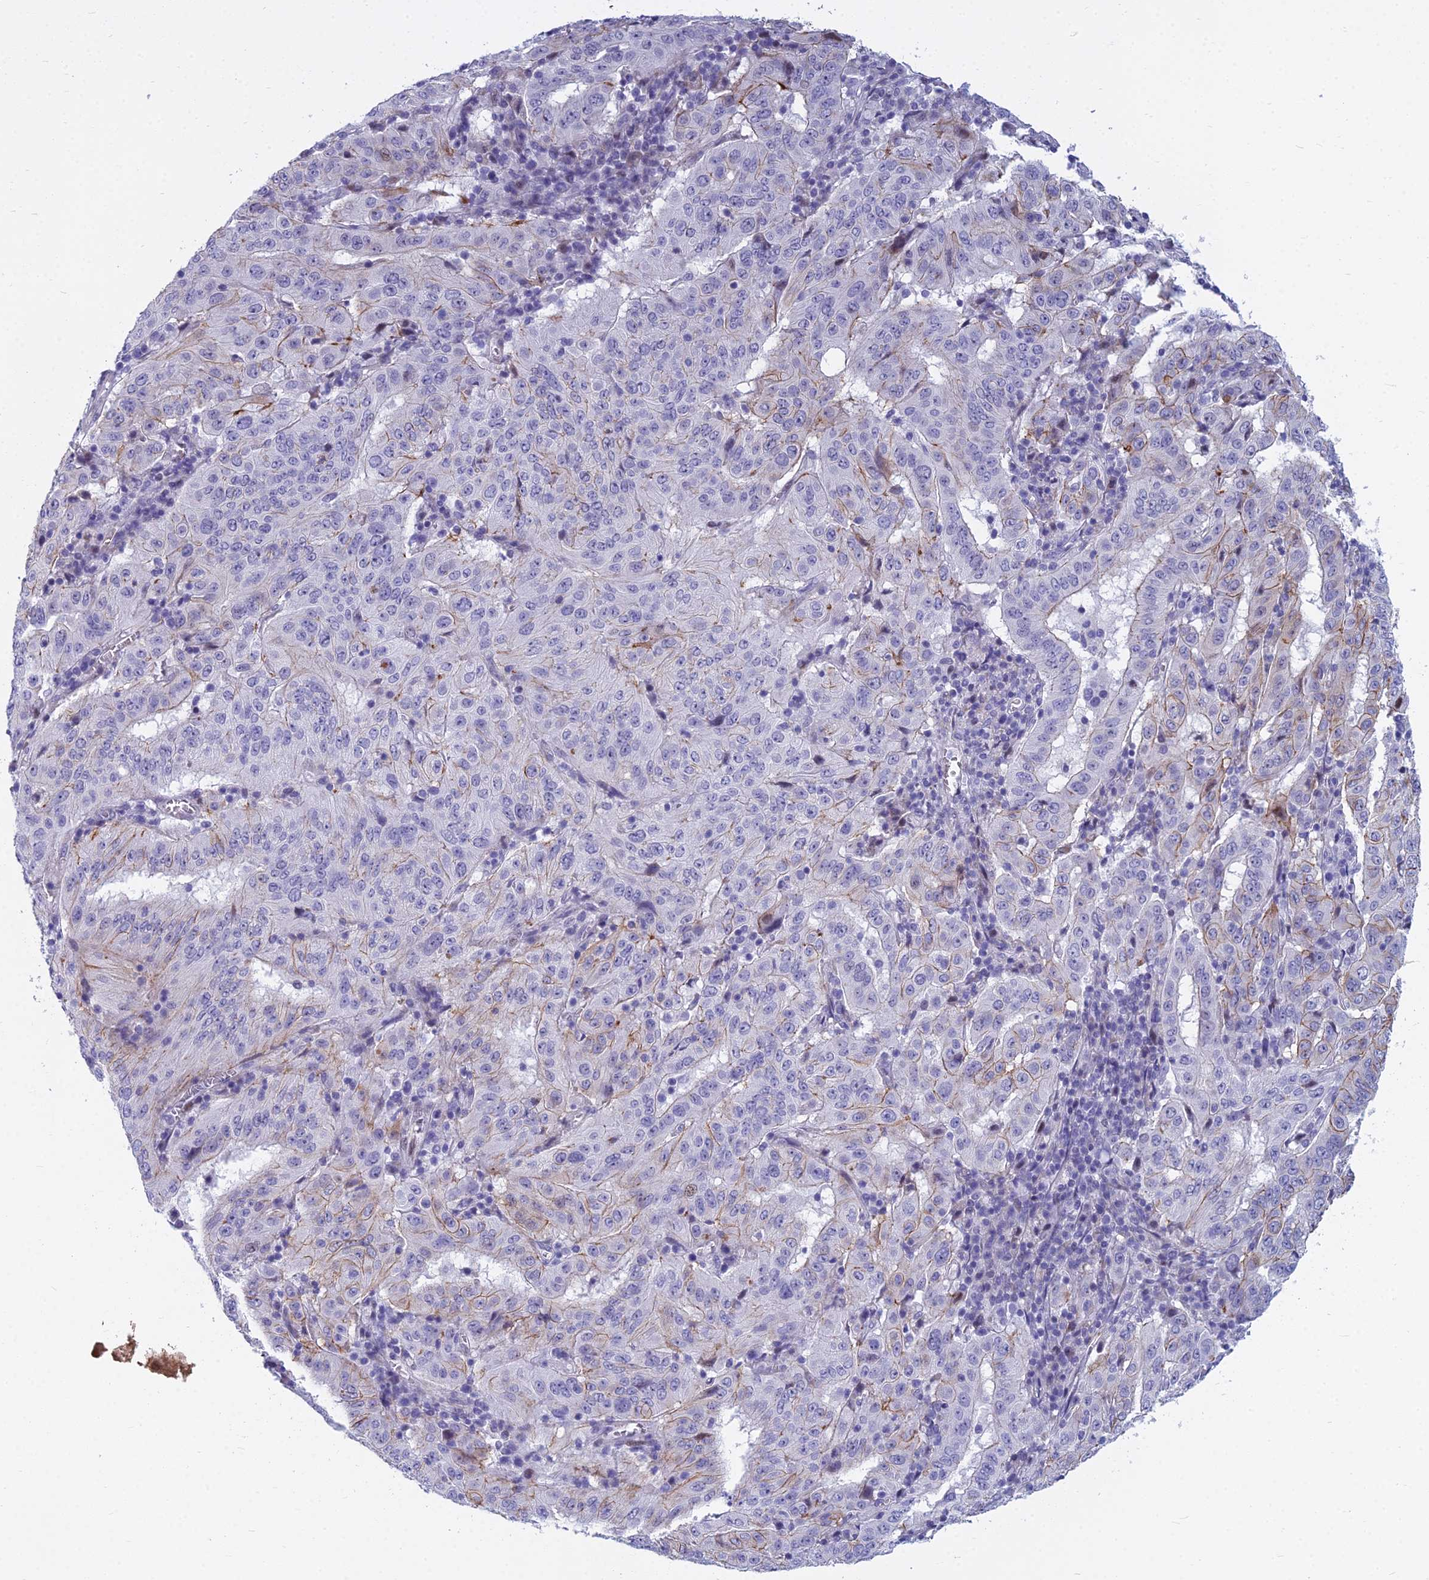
{"staining": {"intensity": "moderate", "quantity": "<25%", "location": "cytoplasmic/membranous"}, "tissue": "pancreatic cancer", "cell_type": "Tumor cells", "image_type": "cancer", "snomed": [{"axis": "morphology", "description": "Adenocarcinoma, NOS"}, {"axis": "topography", "description": "Pancreas"}], "caption": "Brown immunohistochemical staining in human pancreatic cancer (adenocarcinoma) shows moderate cytoplasmic/membranous staining in about <25% of tumor cells. Immunohistochemistry (ihc) stains the protein in brown and the nuclei are stained blue.", "gene": "MYBPC2", "patient": {"sex": "male", "age": 63}}